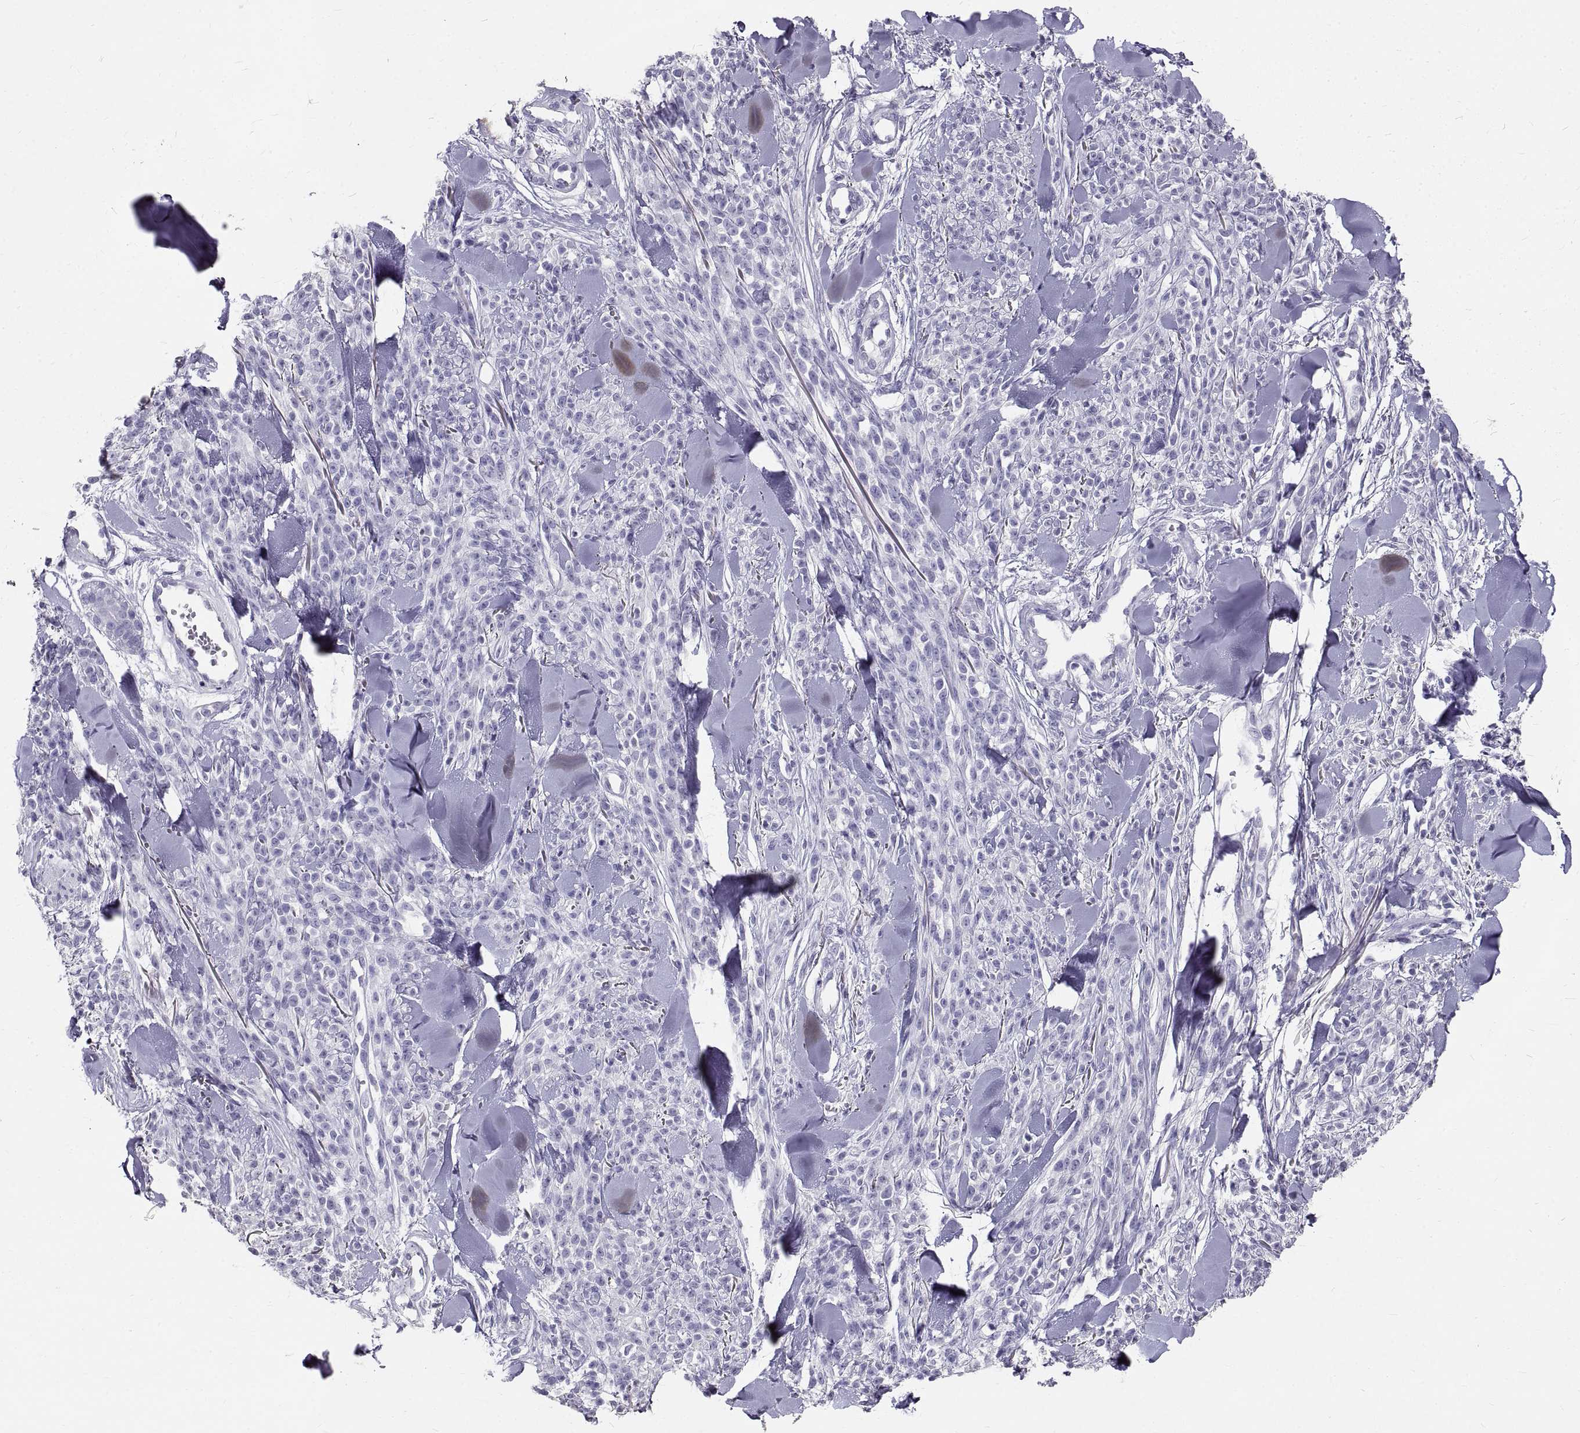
{"staining": {"intensity": "negative", "quantity": "none", "location": "none"}, "tissue": "melanoma", "cell_type": "Tumor cells", "image_type": "cancer", "snomed": [{"axis": "morphology", "description": "Malignant melanoma, NOS"}, {"axis": "topography", "description": "Skin"}, {"axis": "topography", "description": "Skin of trunk"}], "caption": "Photomicrograph shows no protein staining in tumor cells of melanoma tissue.", "gene": "GNG12", "patient": {"sex": "male", "age": 74}}